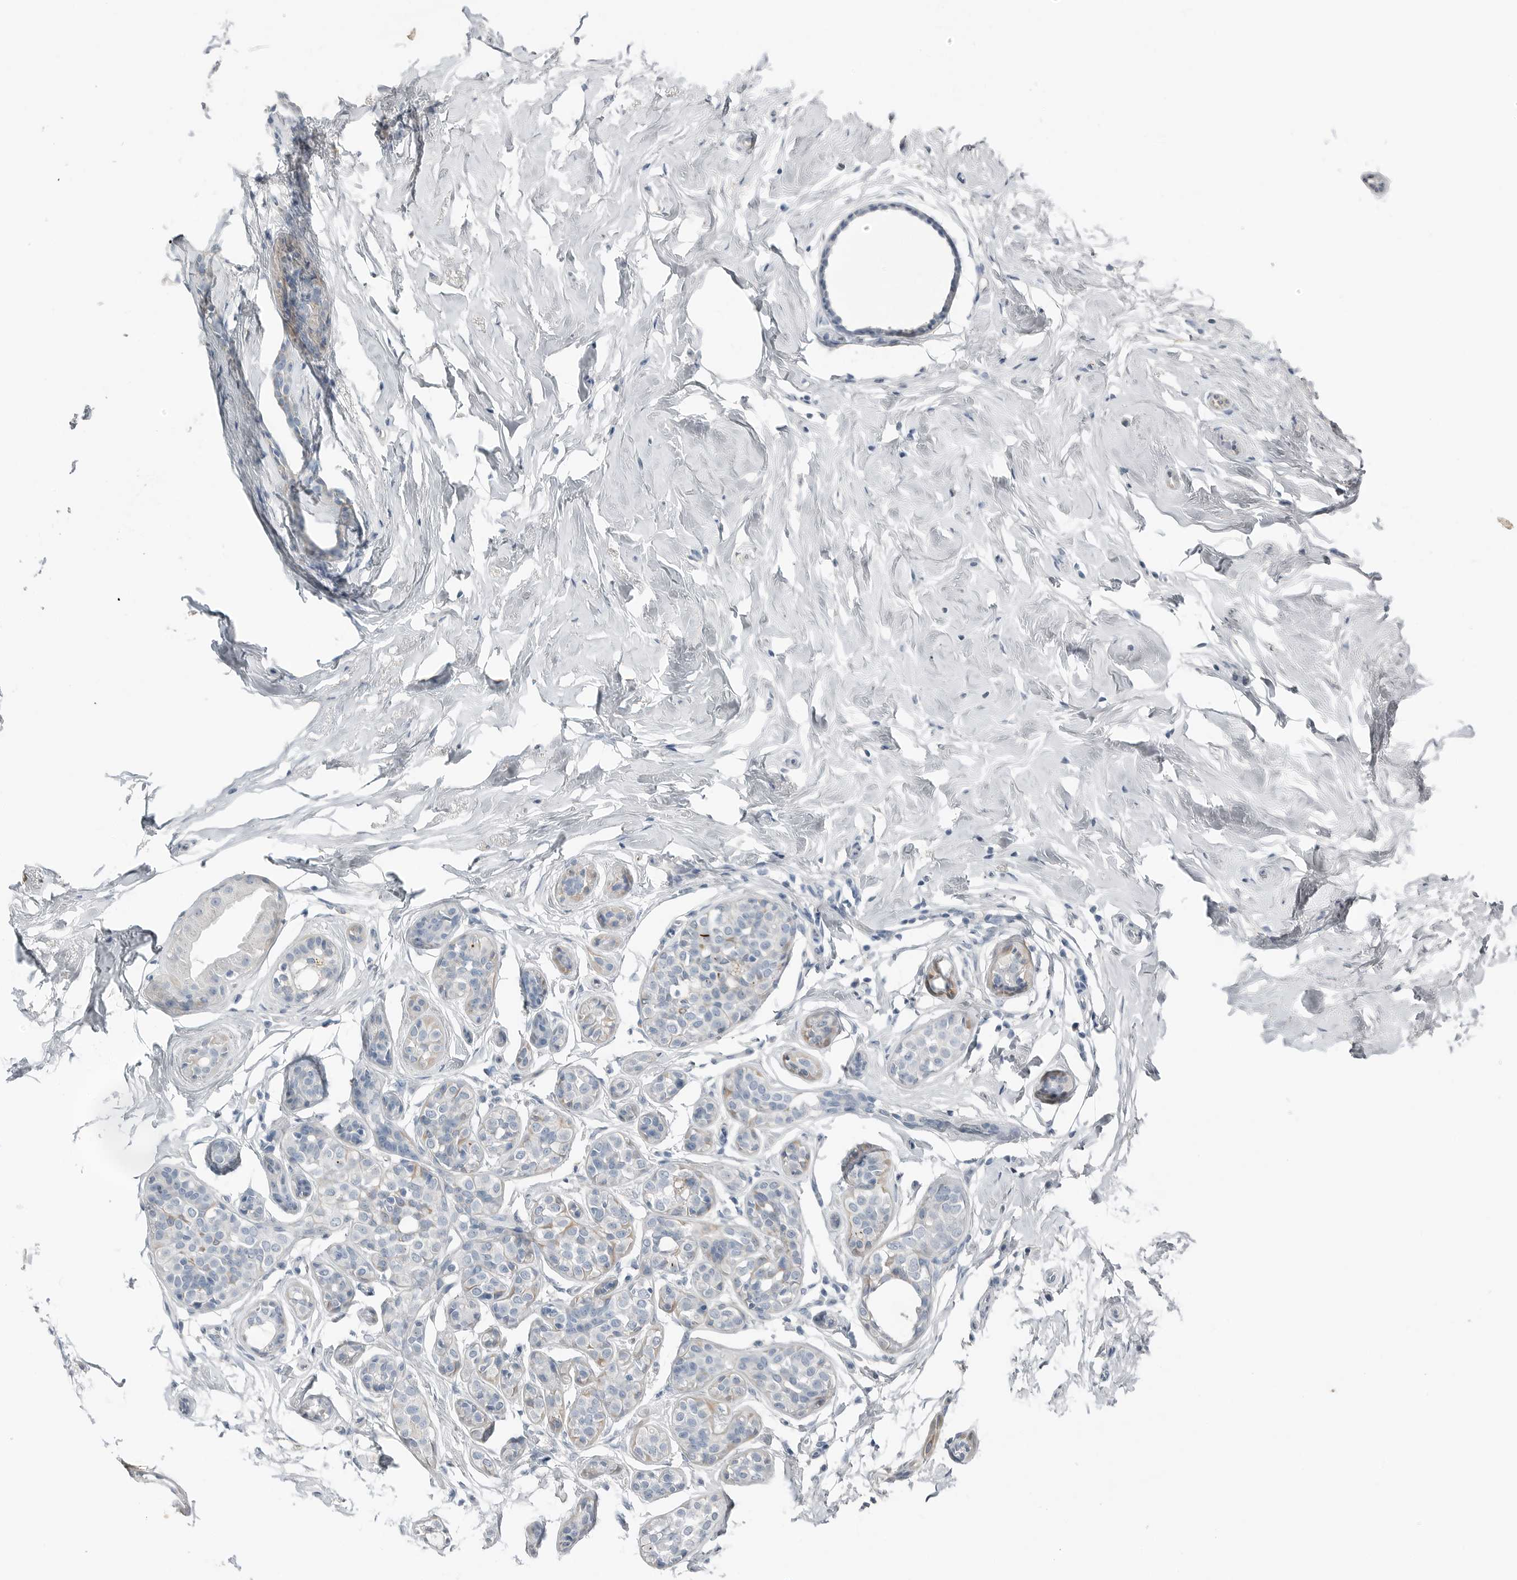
{"staining": {"intensity": "negative", "quantity": "none", "location": "none"}, "tissue": "breast cancer", "cell_type": "Tumor cells", "image_type": "cancer", "snomed": [{"axis": "morphology", "description": "Duct carcinoma"}, {"axis": "topography", "description": "Breast"}], "caption": "Tumor cells show no significant protein staining in breast cancer.", "gene": "SERPINB7", "patient": {"sex": "female", "age": 55}}